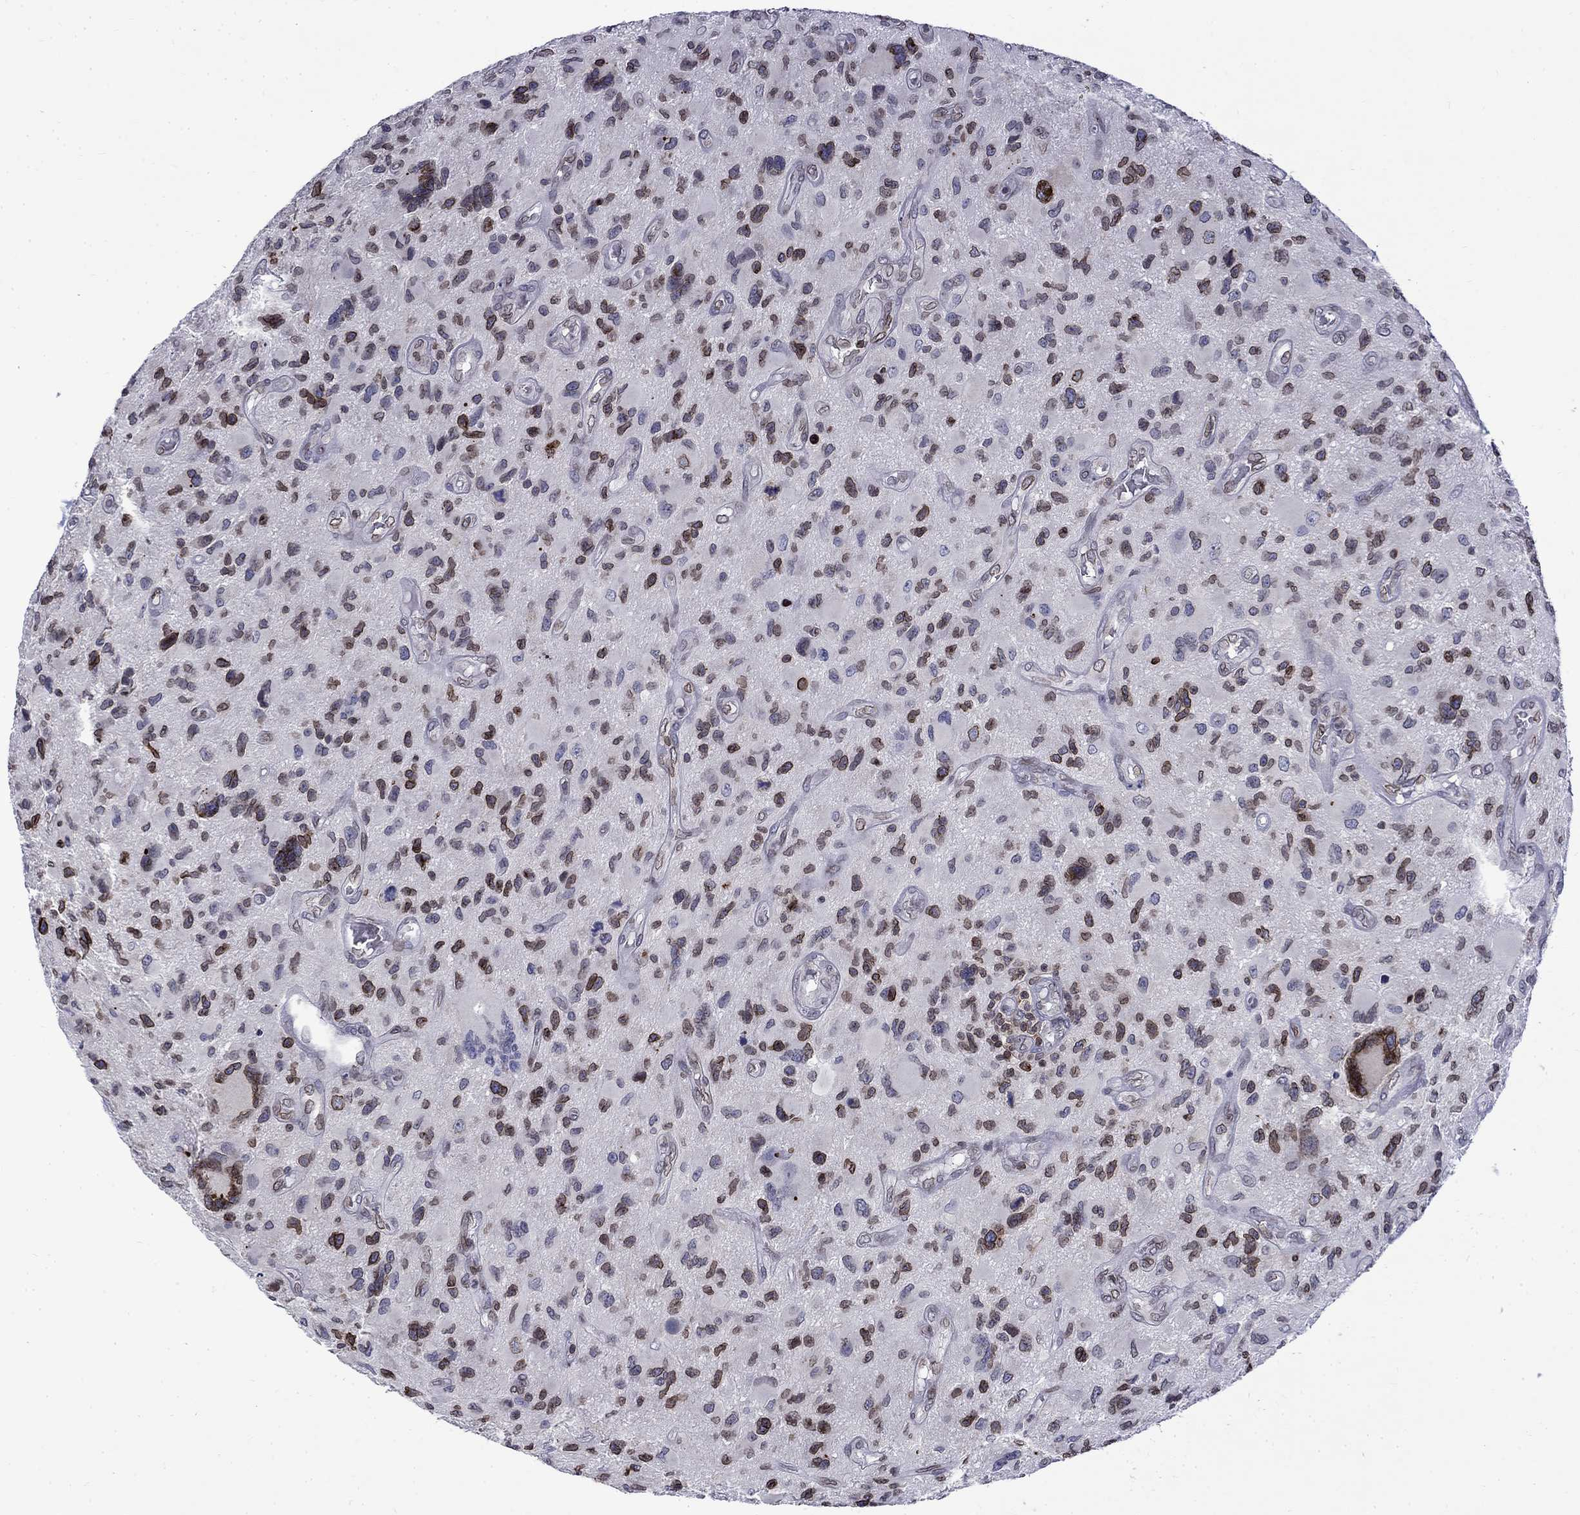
{"staining": {"intensity": "strong", "quantity": "25%-75%", "location": "cytoplasmic/membranous,nuclear"}, "tissue": "glioma", "cell_type": "Tumor cells", "image_type": "cancer", "snomed": [{"axis": "morphology", "description": "Glioma, malignant, NOS"}, {"axis": "morphology", "description": "Glioma, malignant, High grade"}, {"axis": "topography", "description": "Brain"}], "caption": "Immunohistochemical staining of human glioma displays high levels of strong cytoplasmic/membranous and nuclear positivity in about 25%-75% of tumor cells. (DAB (3,3'-diaminobenzidine) = brown stain, brightfield microscopy at high magnification).", "gene": "SLA", "patient": {"sex": "female", "age": 71}}